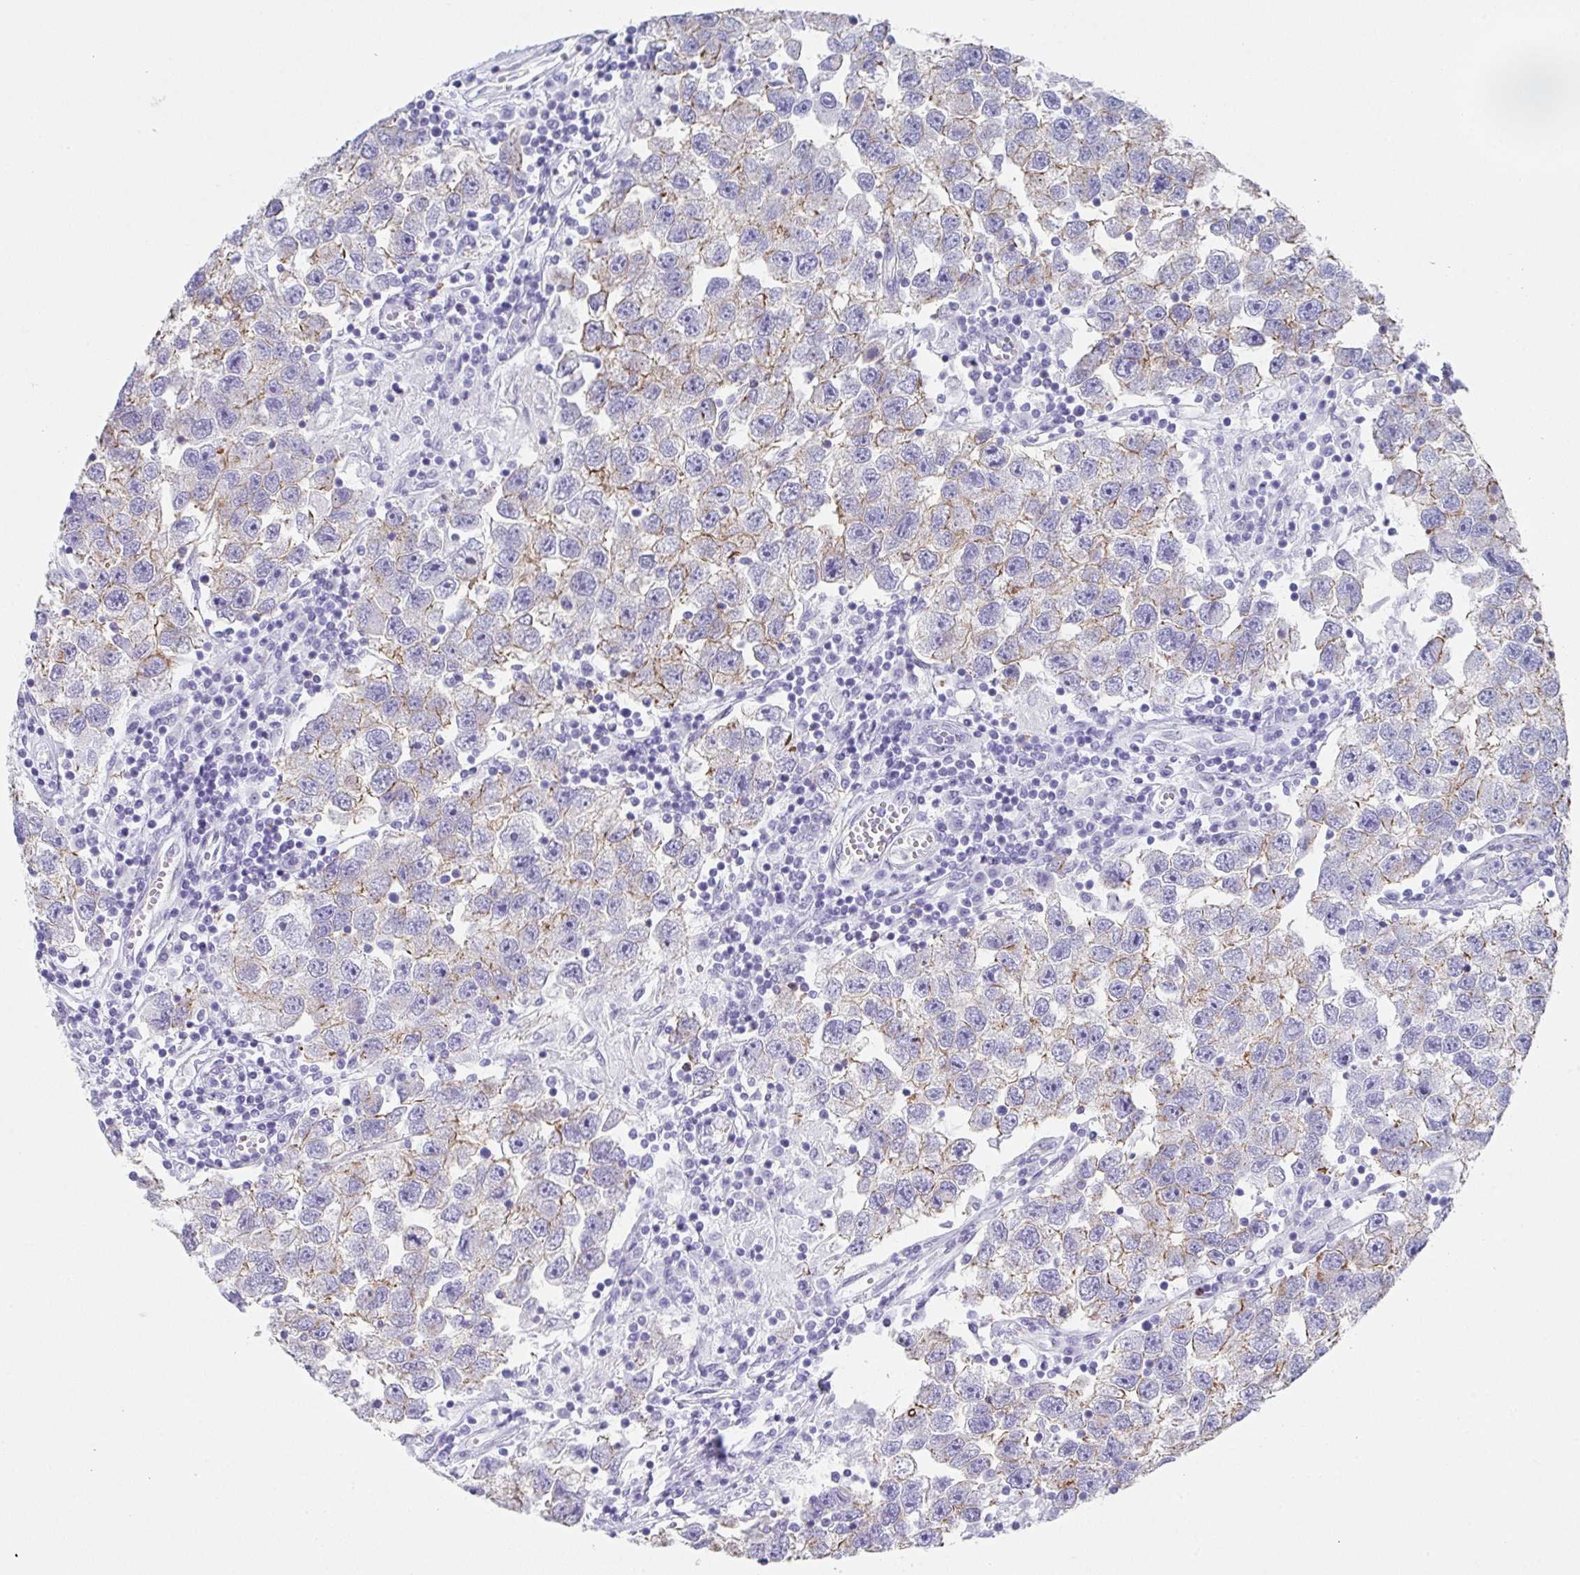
{"staining": {"intensity": "weak", "quantity": "25%-75%", "location": "cytoplasmic/membranous"}, "tissue": "testis cancer", "cell_type": "Tumor cells", "image_type": "cancer", "snomed": [{"axis": "morphology", "description": "Seminoma, NOS"}, {"axis": "topography", "description": "Testis"}], "caption": "This histopathology image displays immunohistochemistry (IHC) staining of testis cancer (seminoma), with low weak cytoplasmic/membranous staining in about 25%-75% of tumor cells.", "gene": "DBN1", "patient": {"sex": "male", "age": 26}}